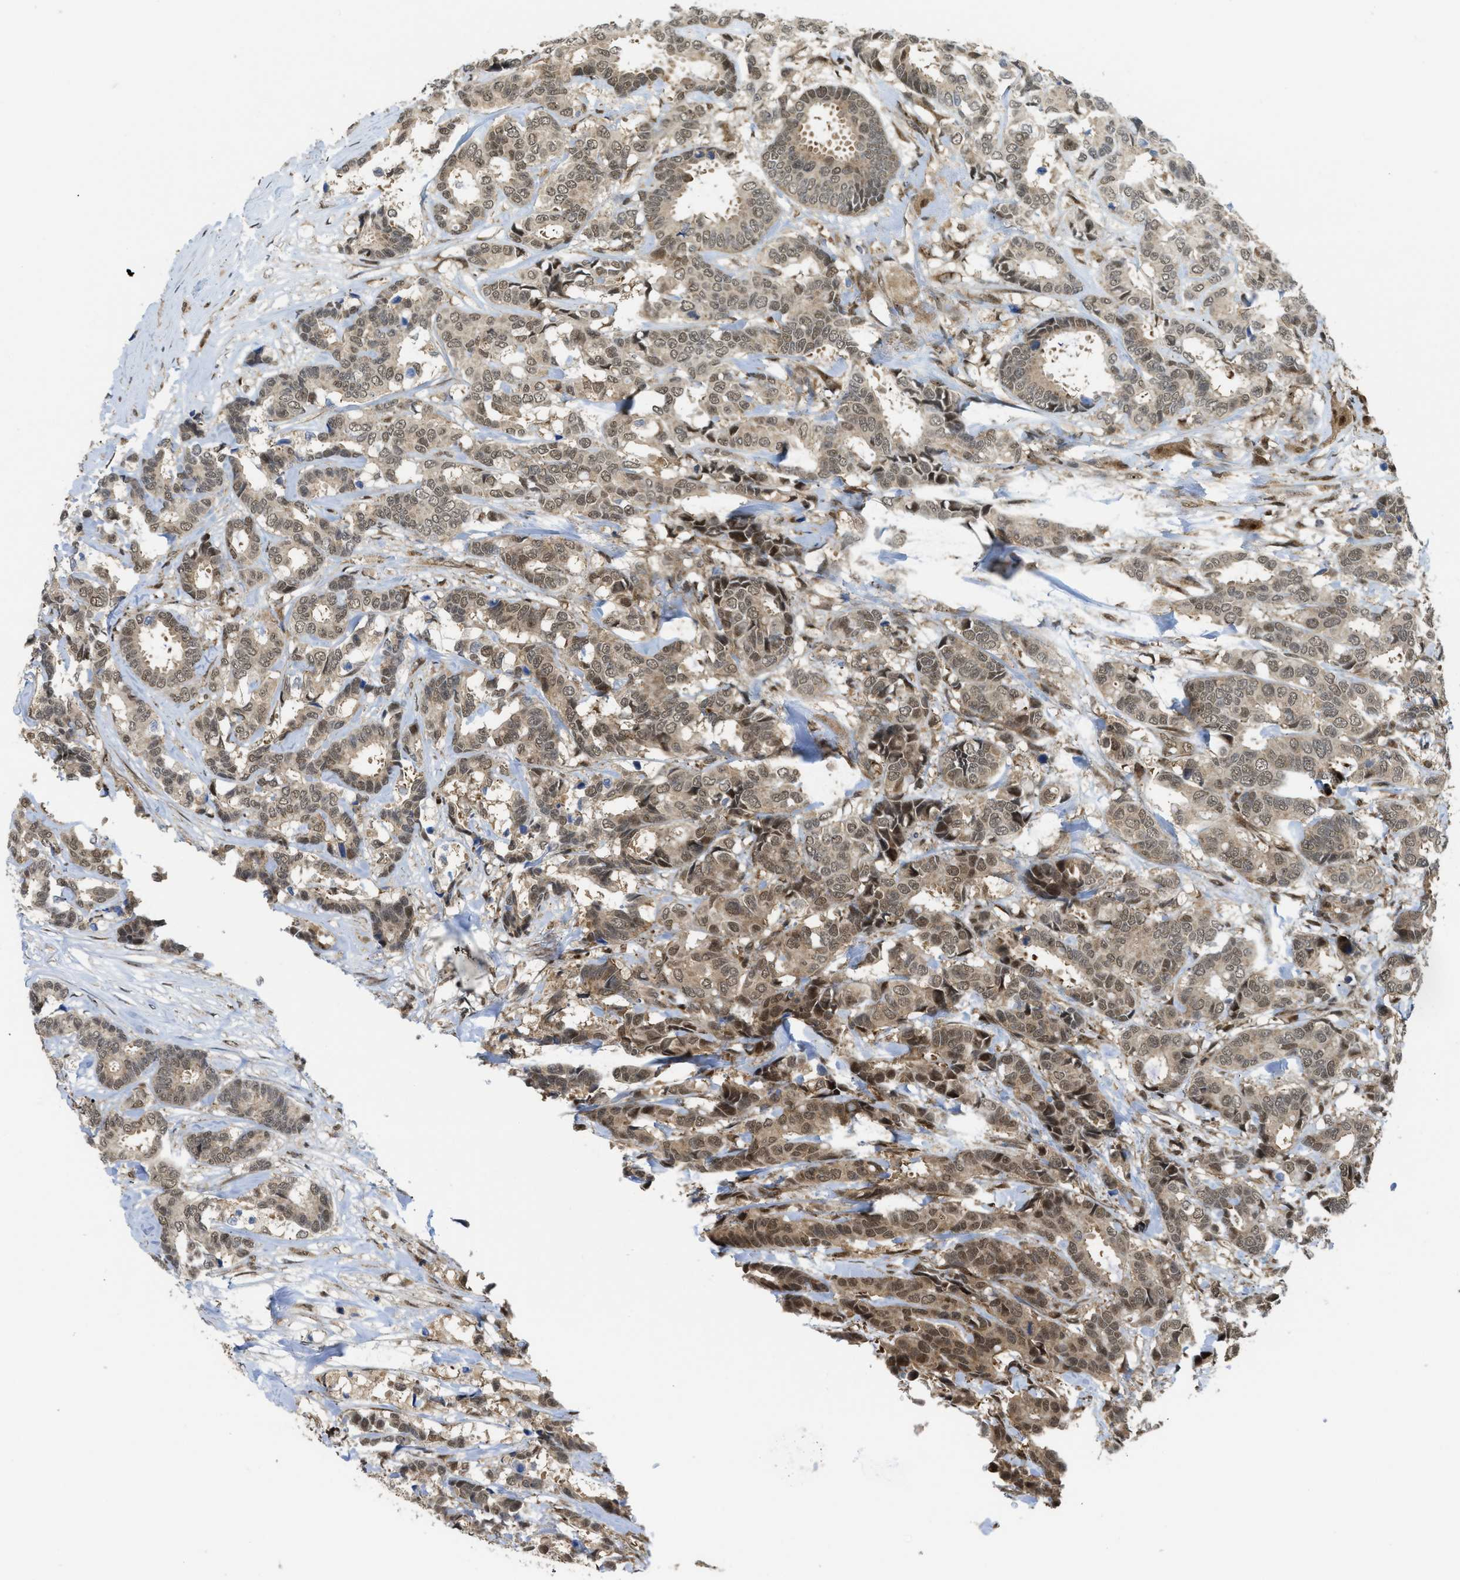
{"staining": {"intensity": "weak", "quantity": ">75%", "location": "cytoplasmic/membranous,nuclear"}, "tissue": "breast cancer", "cell_type": "Tumor cells", "image_type": "cancer", "snomed": [{"axis": "morphology", "description": "Duct carcinoma"}, {"axis": "topography", "description": "Breast"}], "caption": "Immunohistochemistry (IHC) of human breast cancer (intraductal carcinoma) reveals low levels of weak cytoplasmic/membranous and nuclear positivity in about >75% of tumor cells.", "gene": "TACC1", "patient": {"sex": "female", "age": 87}}